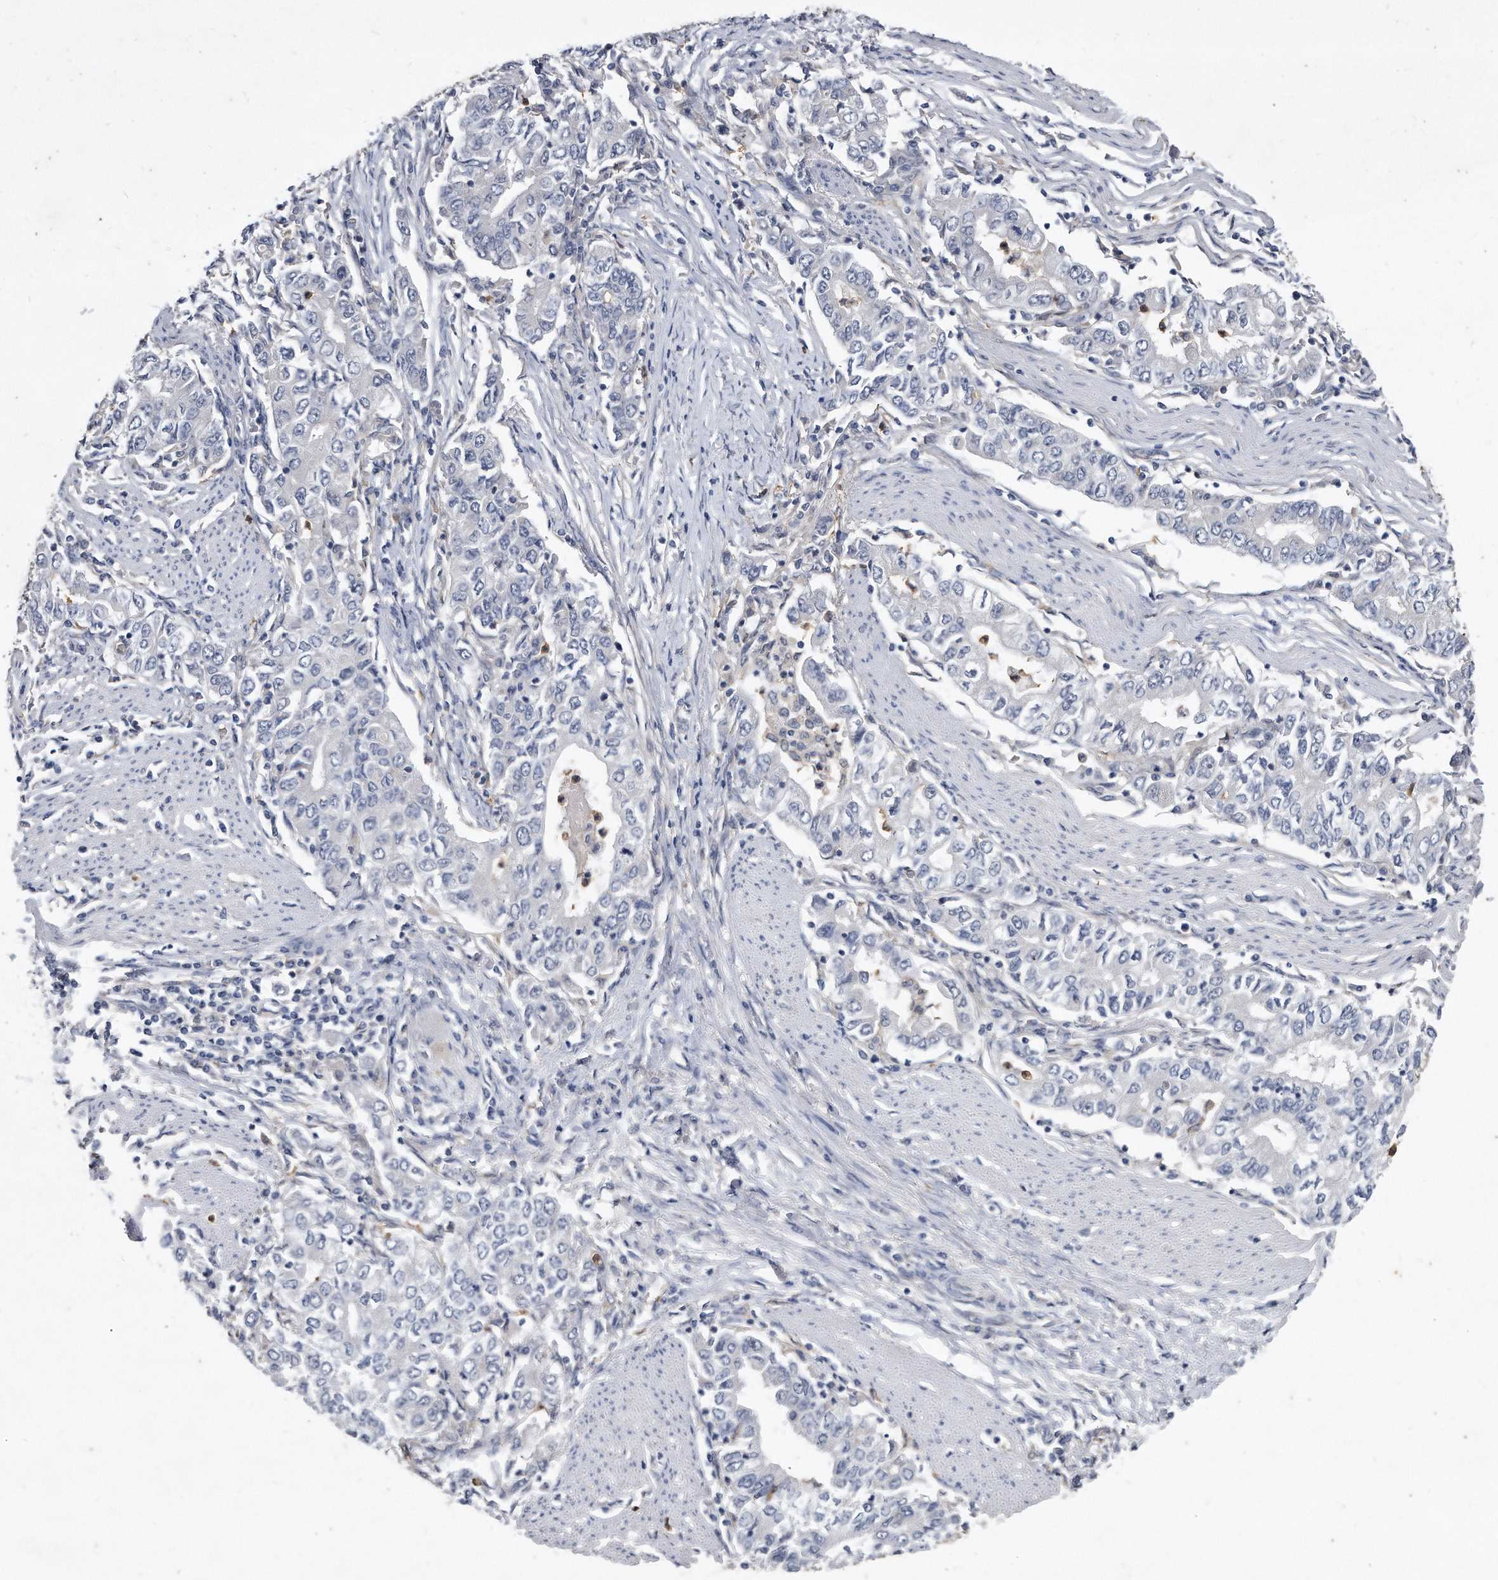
{"staining": {"intensity": "negative", "quantity": "none", "location": "none"}, "tissue": "stomach cancer", "cell_type": "Tumor cells", "image_type": "cancer", "snomed": [{"axis": "morphology", "description": "Adenocarcinoma, NOS"}, {"axis": "topography", "description": "Stomach, lower"}], "caption": "Immunohistochemistry photomicrograph of neoplastic tissue: stomach cancer stained with DAB demonstrates no significant protein expression in tumor cells.", "gene": "HOMER3", "patient": {"sex": "female", "age": 72}}